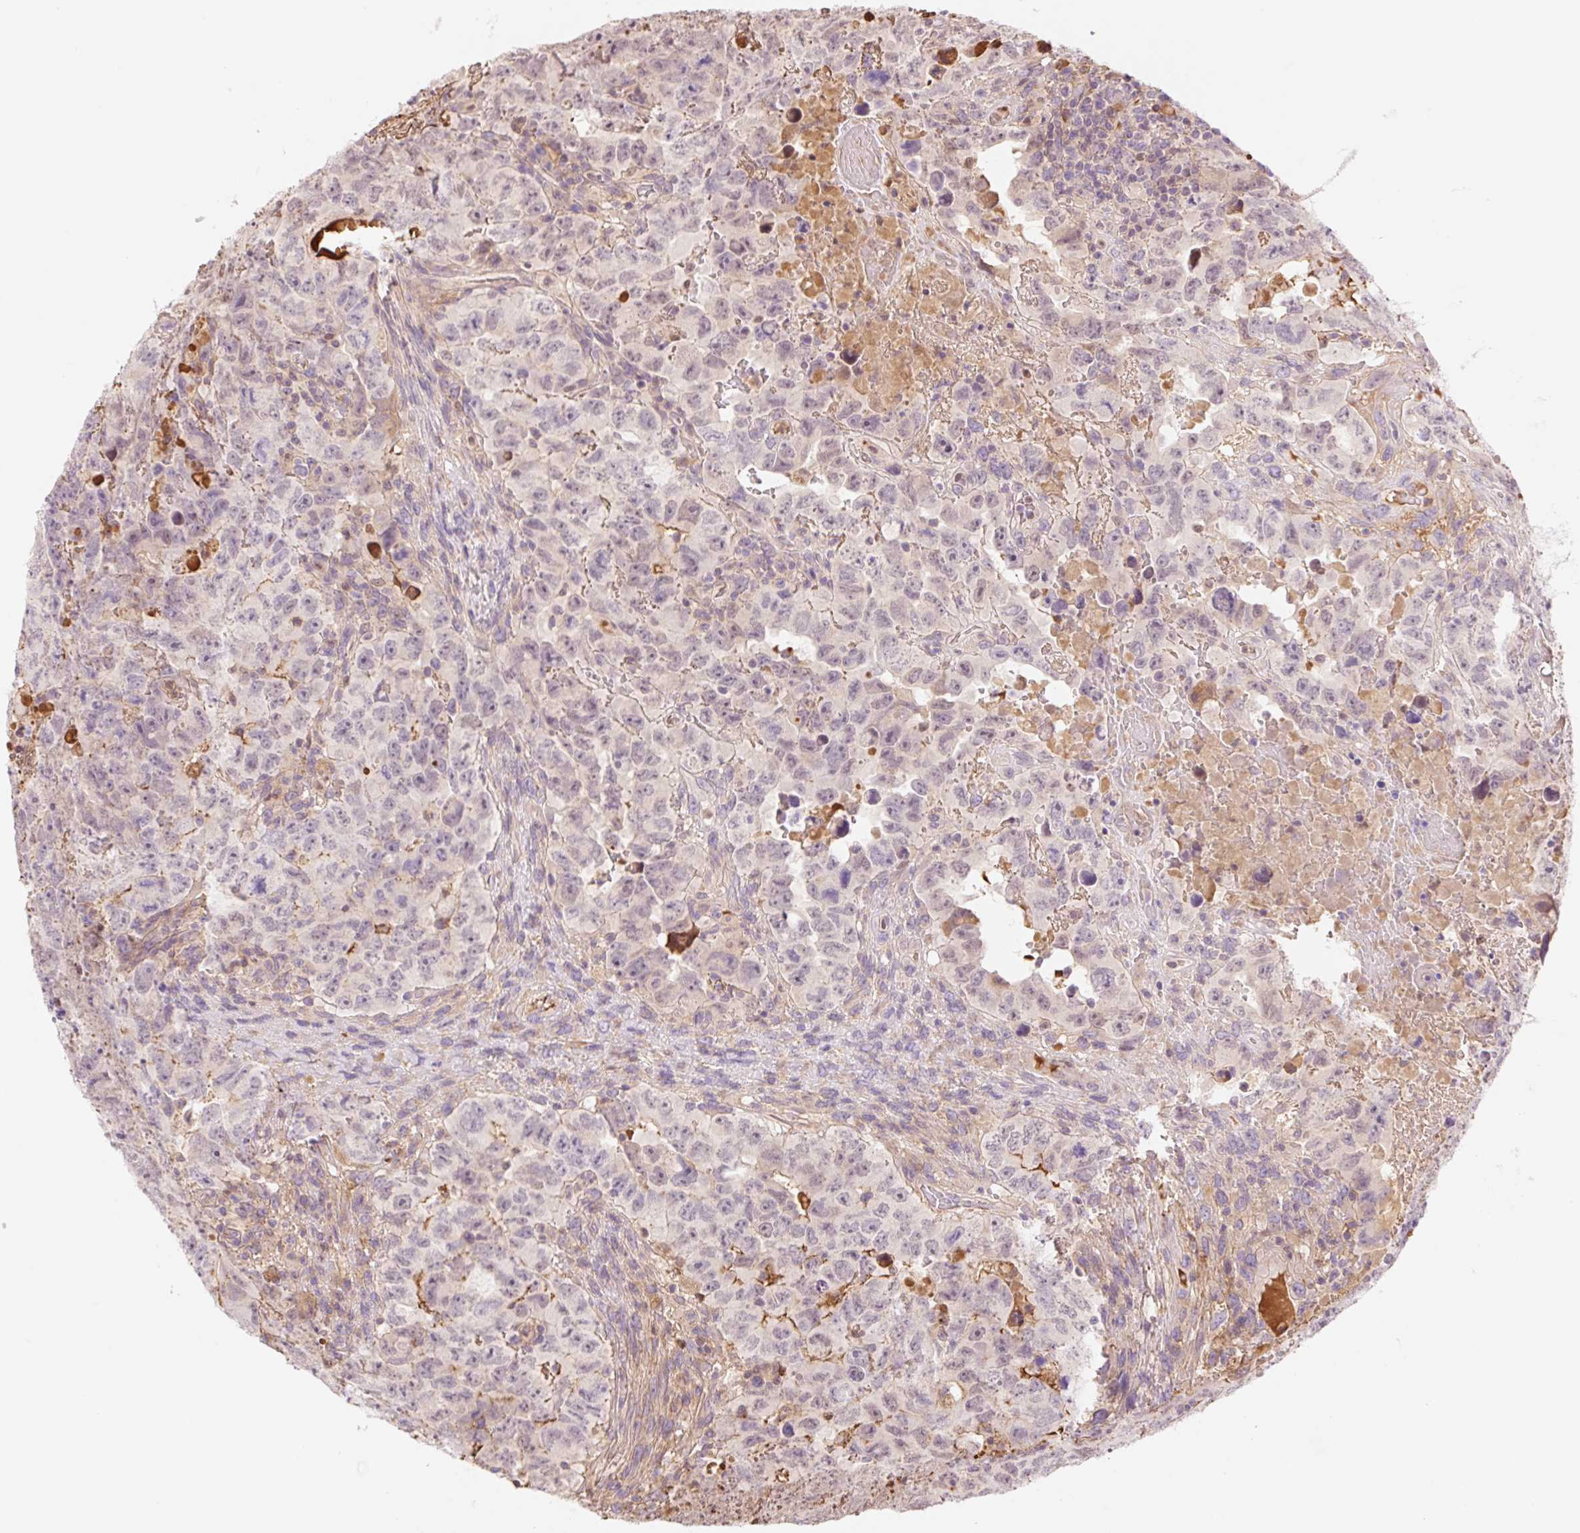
{"staining": {"intensity": "negative", "quantity": "none", "location": "none"}, "tissue": "testis cancer", "cell_type": "Tumor cells", "image_type": "cancer", "snomed": [{"axis": "morphology", "description": "Carcinoma, Embryonal, NOS"}, {"axis": "topography", "description": "Testis"}], "caption": "This is a histopathology image of immunohistochemistry (IHC) staining of embryonal carcinoma (testis), which shows no positivity in tumor cells.", "gene": "HEBP1", "patient": {"sex": "male", "age": 24}}